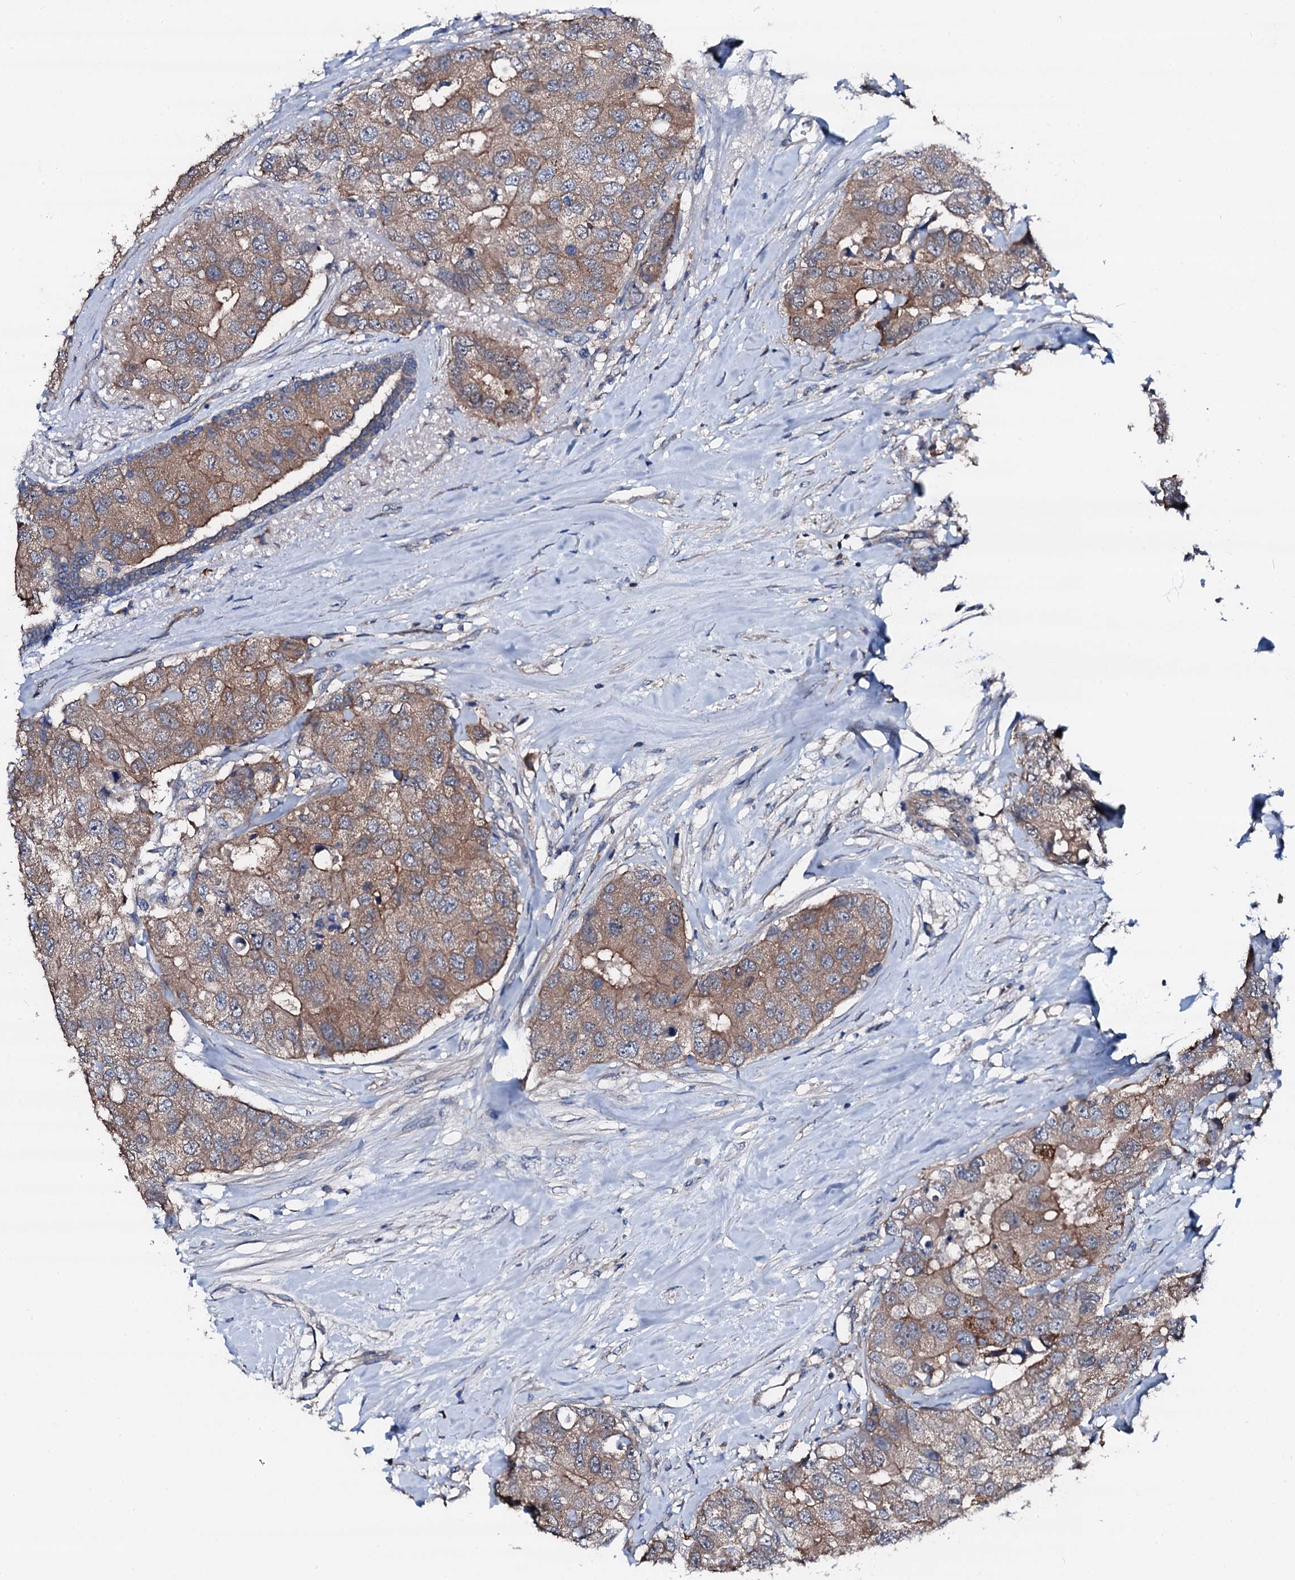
{"staining": {"intensity": "moderate", "quantity": ">75%", "location": "cytoplasmic/membranous"}, "tissue": "breast cancer", "cell_type": "Tumor cells", "image_type": "cancer", "snomed": [{"axis": "morphology", "description": "Duct carcinoma"}, {"axis": "topography", "description": "Breast"}], "caption": "This micrograph reveals immunohistochemistry staining of breast cancer (intraductal carcinoma), with medium moderate cytoplasmic/membranous staining in about >75% of tumor cells.", "gene": "TRAFD1", "patient": {"sex": "female", "age": 62}}